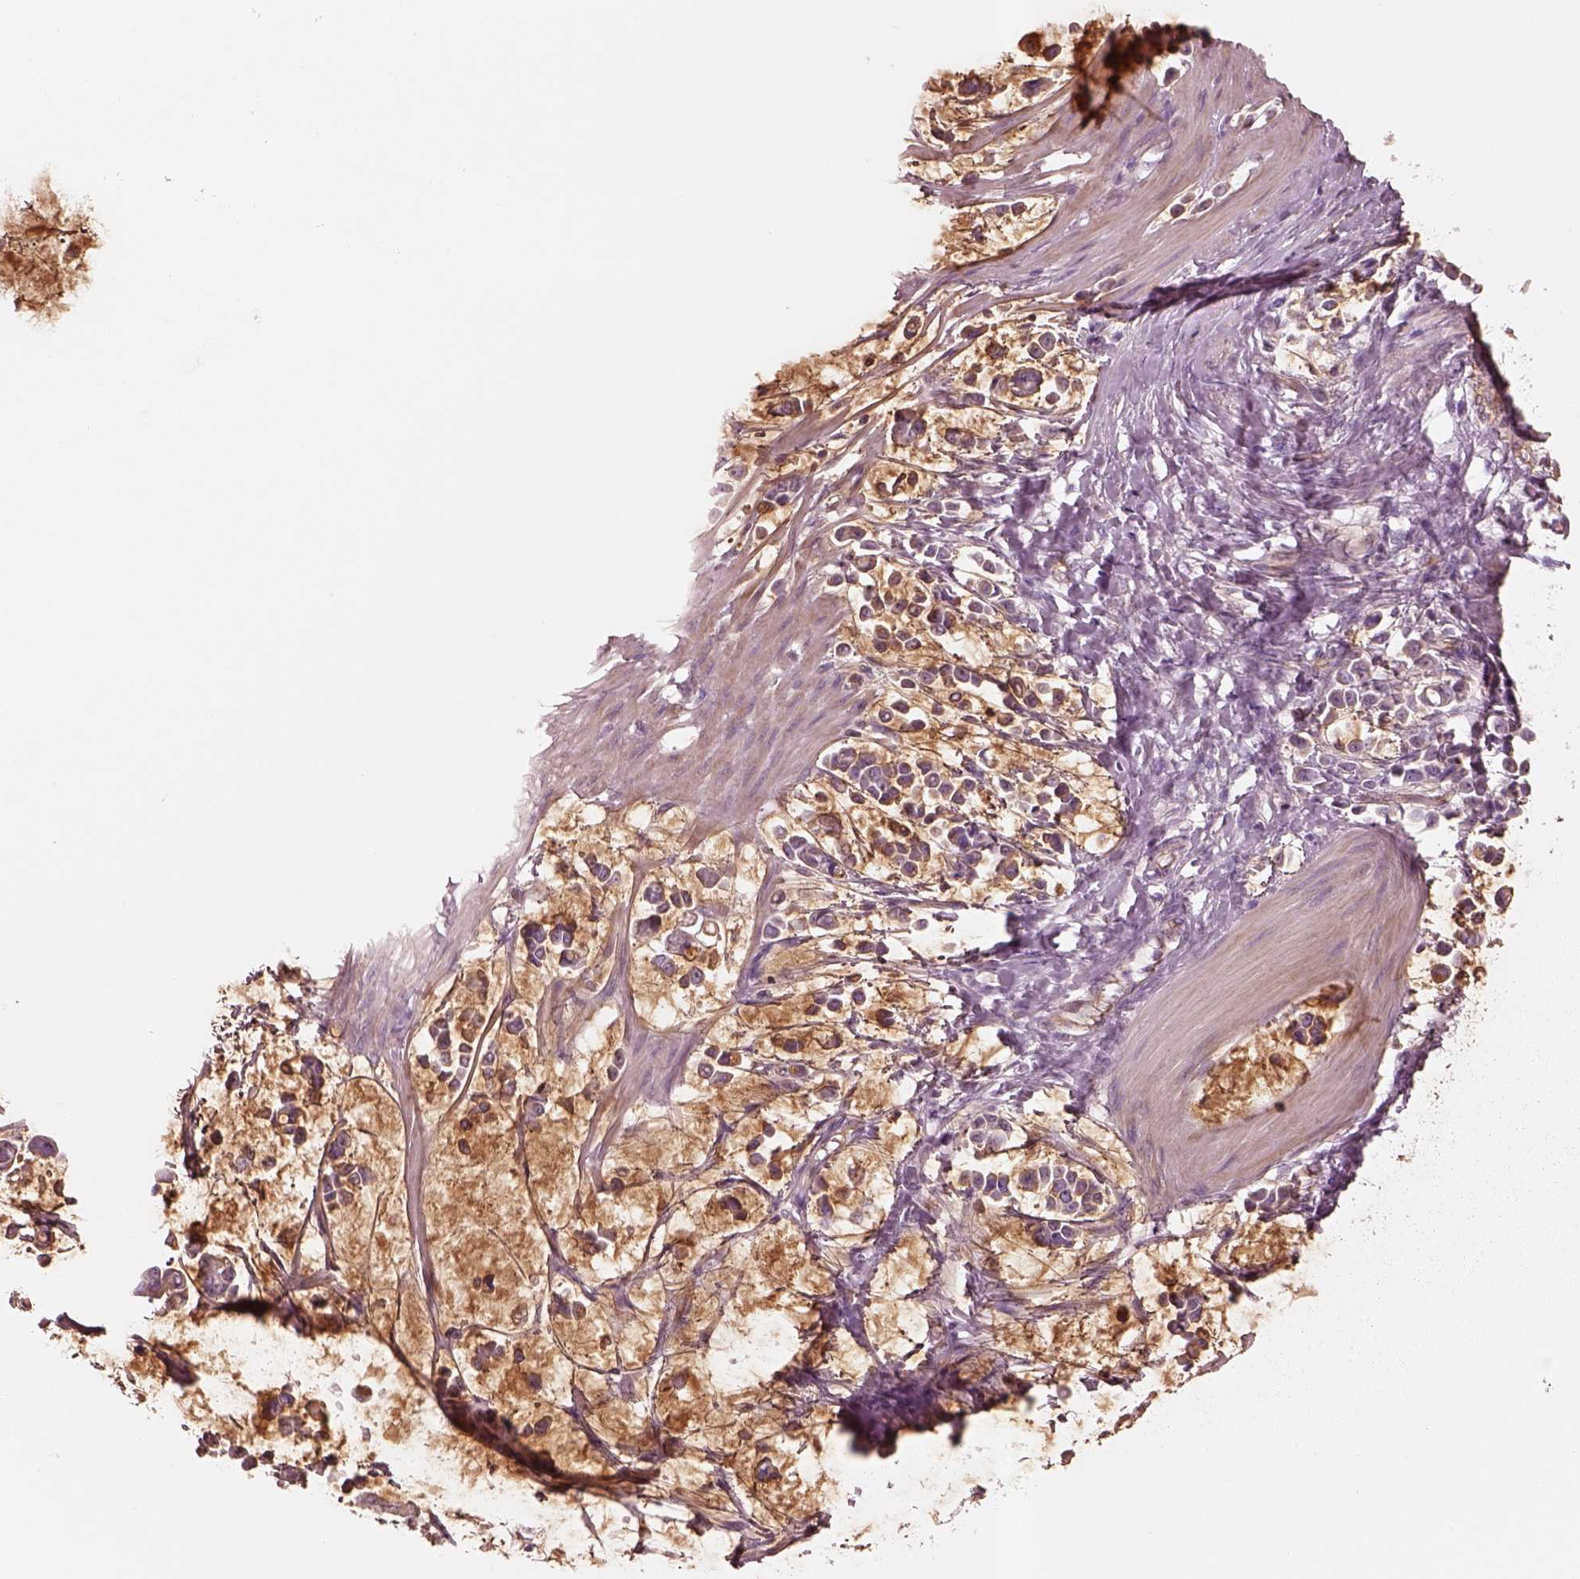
{"staining": {"intensity": "moderate", "quantity": ">75%", "location": "cytoplasmic/membranous"}, "tissue": "stomach cancer", "cell_type": "Tumor cells", "image_type": "cancer", "snomed": [{"axis": "morphology", "description": "Adenocarcinoma, NOS"}, {"axis": "topography", "description": "Stomach"}], "caption": "The micrograph exhibits a brown stain indicating the presence of a protein in the cytoplasmic/membranous of tumor cells in stomach adenocarcinoma.", "gene": "CRYM", "patient": {"sex": "male", "age": 82}}